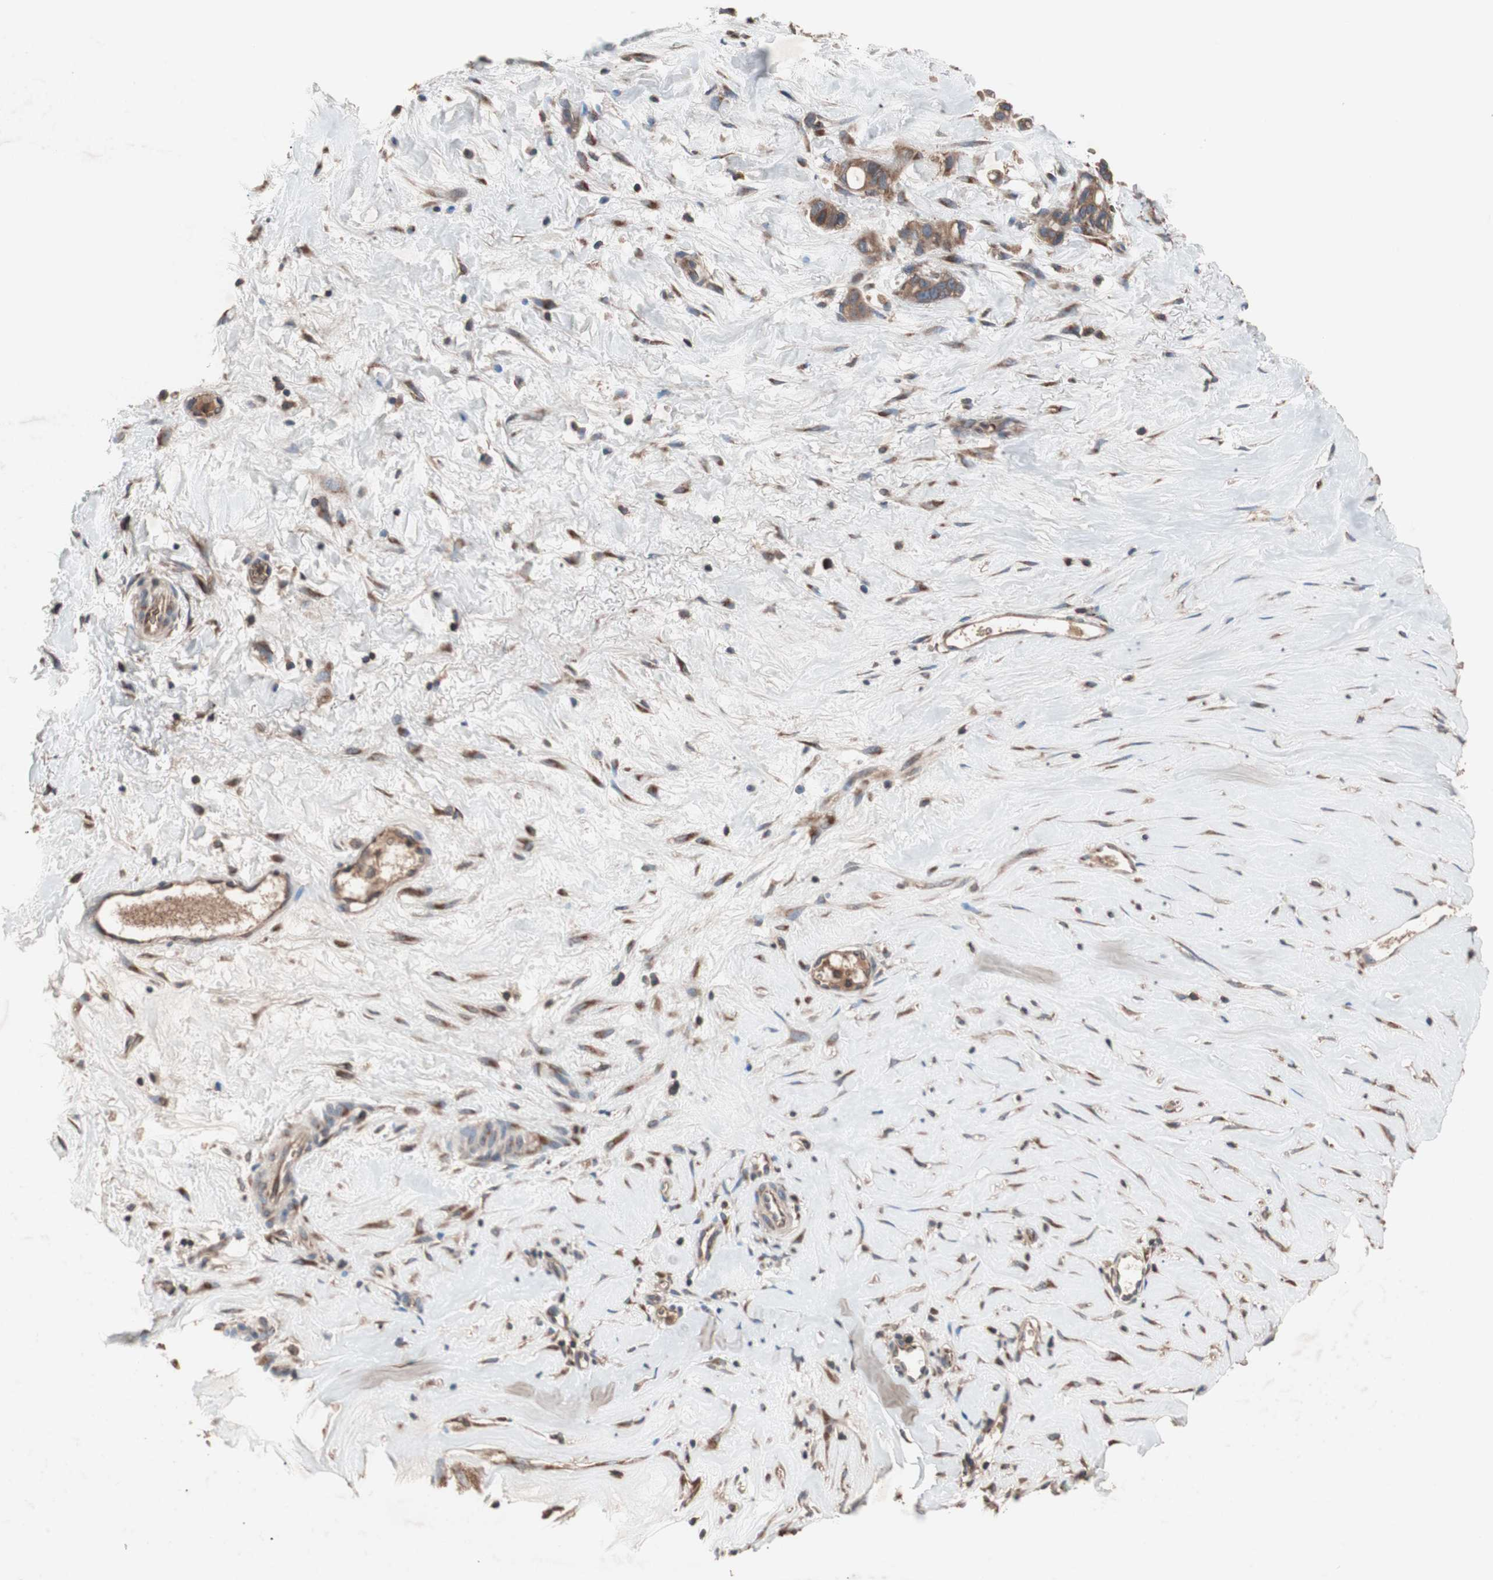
{"staining": {"intensity": "moderate", "quantity": ">75%", "location": "cytoplasmic/membranous"}, "tissue": "liver cancer", "cell_type": "Tumor cells", "image_type": "cancer", "snomed": [{"axis": "morphology", "description": "Cholangiocarcinoma"}, {"axis": "topography", "description": "Liver"}], "caption": "DAB (3,3'-diaminobenzidine) immunohistochemical staining of liver cancer (cholangiocarcinoma) displays moderate cytoplasmic/membranous protein staining in about >75% of tumor cells.", "gene": "GLYCTK", "patient": {"sex": "female", "age": 65}}